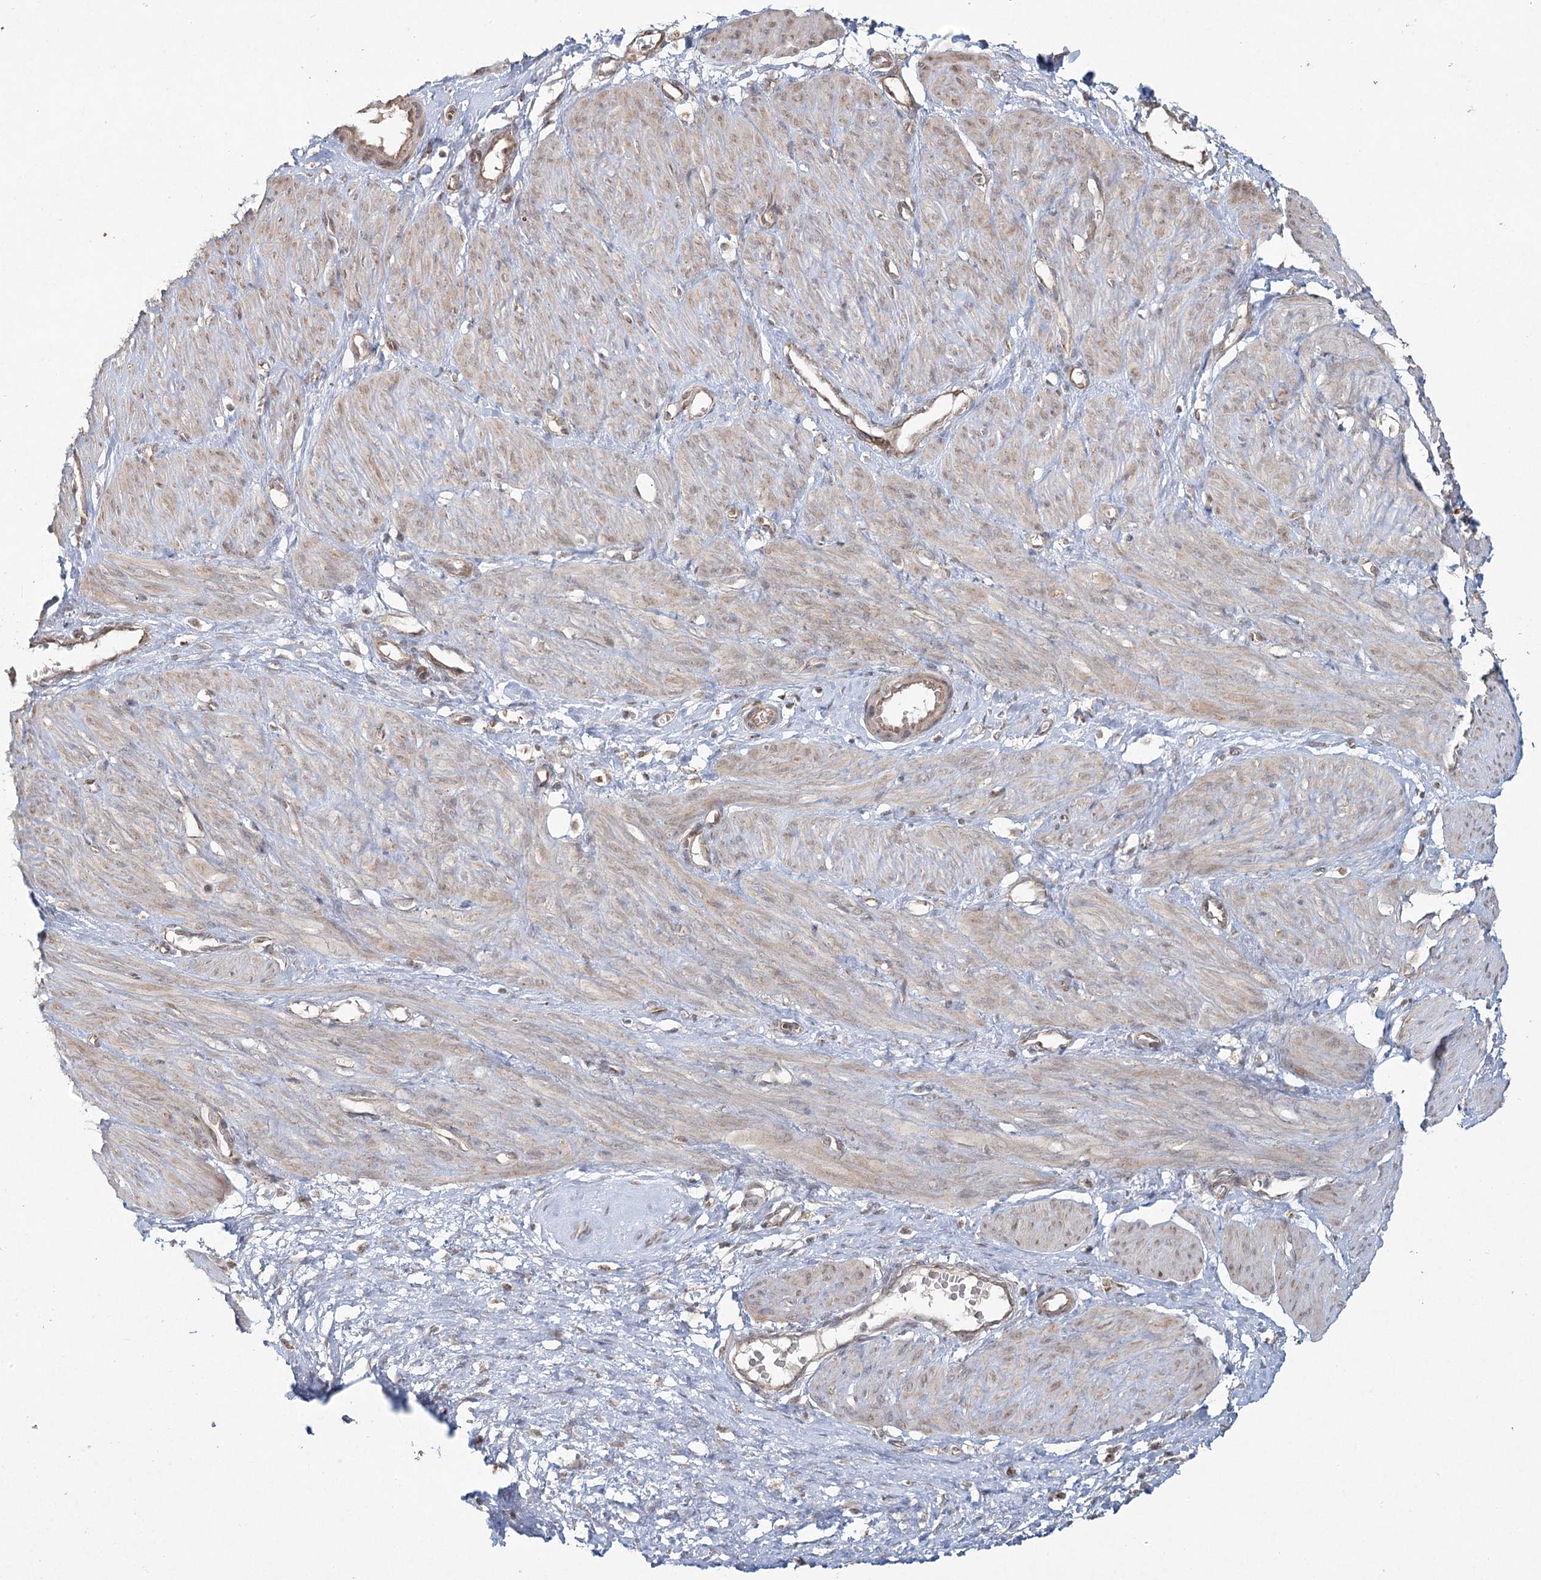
{"staining": {"intensity": "weak", "quantity": "<25%", "location": "cytoplasmic/membranous"}, "tissue": "smooth muscle", "cell_type": "Smooth muscle cells", "image_type": "normal", "snomed": [{"axis": "morphology", "description": "Normal tissue, NOS"}, {"axis": "topography", "description": "Endometrium"}], "caption": "Immunohistochemistry photomicrograph of benign human smooth muscle stained for a protein (brown), which shows no positivity in smooth muscle cells.", "gene": "LACTB", "patient": {"sex": "female", "age": 33}}